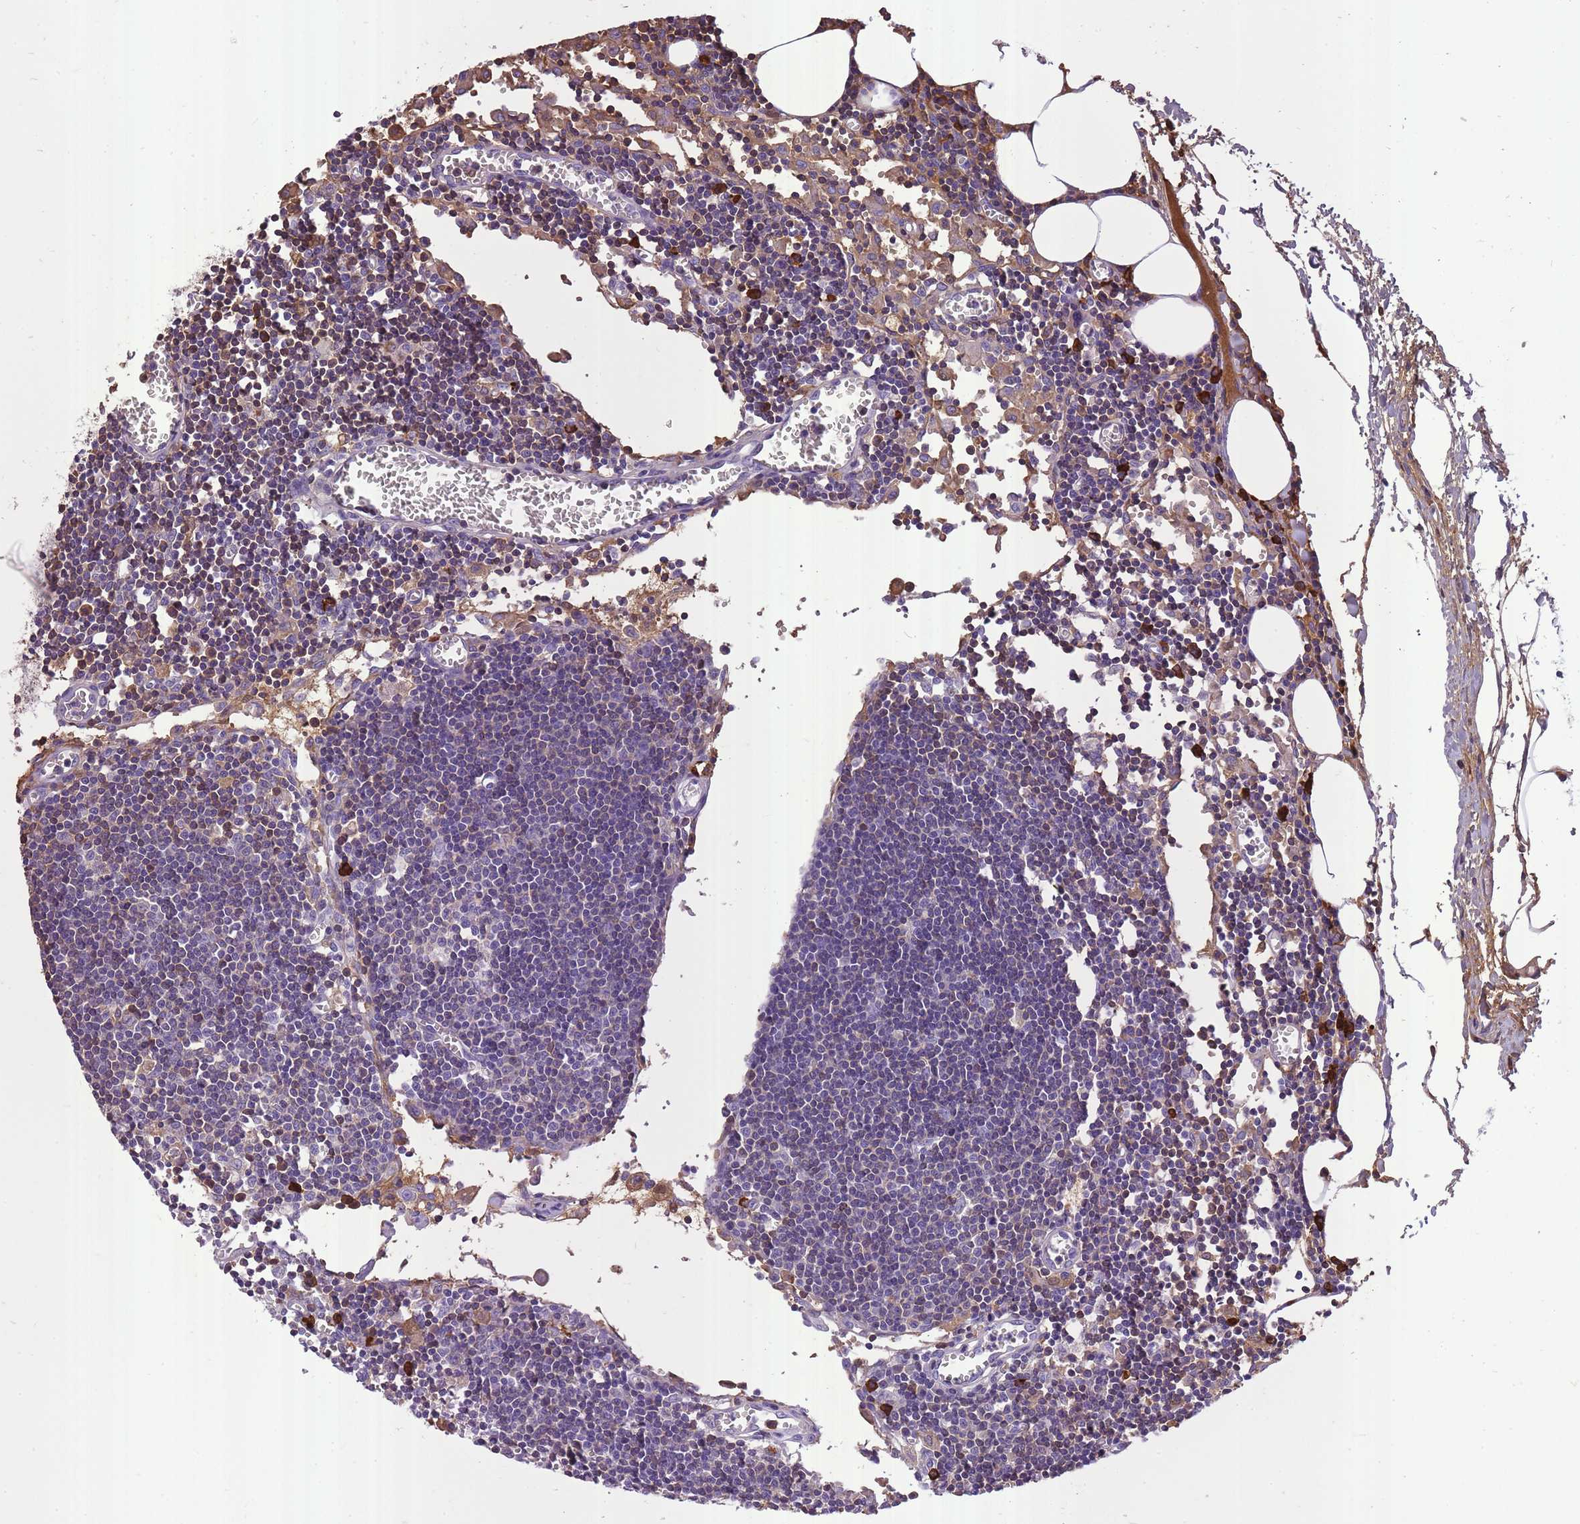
{"staining": {"intensity": "strong", "quantity": "<25%", "location": "cytoplasmic/membranous"}, "tissue": "lymph node", "cell_type": "Germinal center cells", "image_type": "normal", "snomed": [{"axis": "morphology", "description": "Normal tissue, NOS"}, {"axis": "topography", "description": "Lymph node"}], "caption": "Protein analysis of normal lymph node displays strong cytoplasmic/membranous positivity in about <25% of germinal center cells. (DAB = brown stain, brightfield microscopy at high magnification).", "gene": "IGKV1", "patient": {"sex": "male", "age": 62}}